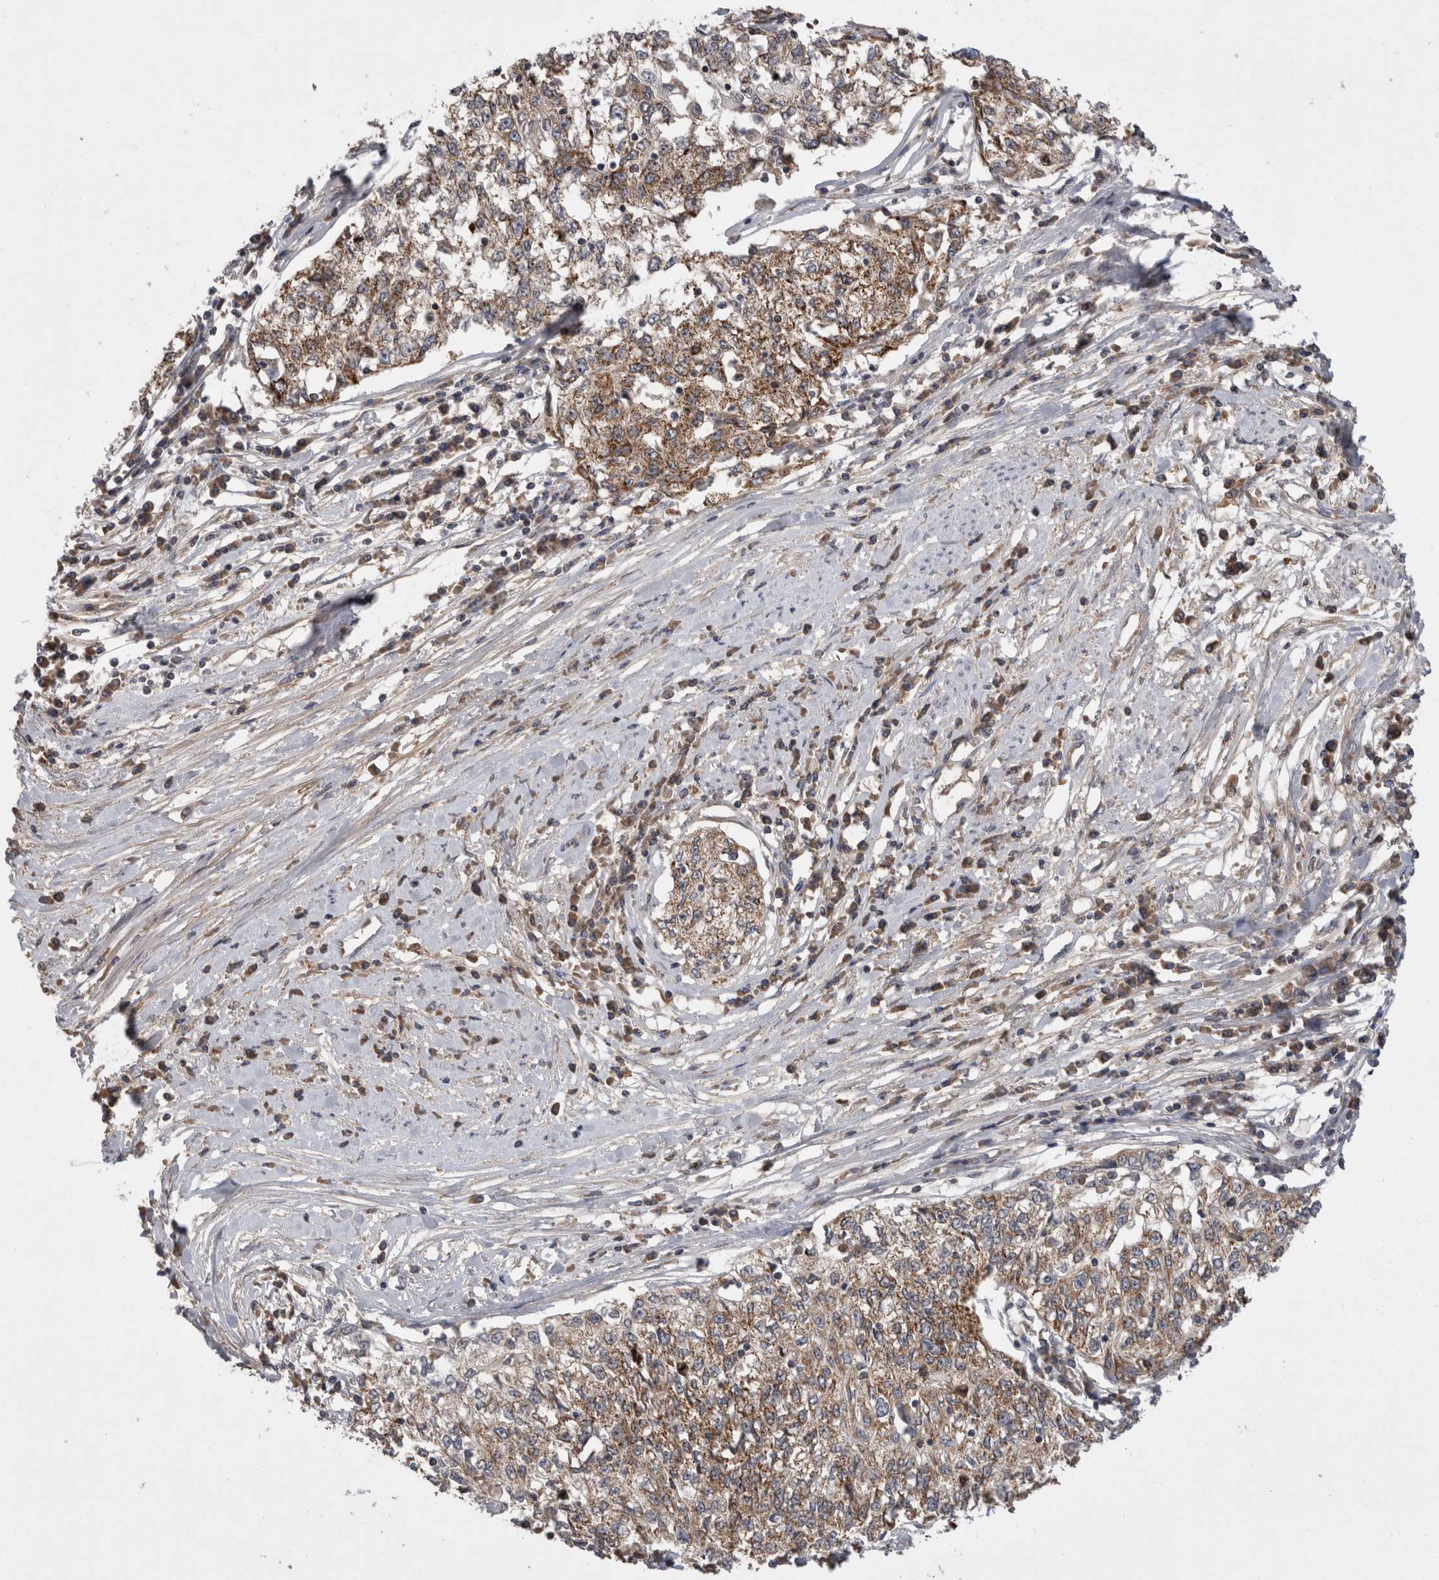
{"staining": {"intensity": "moderate", "quantity": ">75%", "location": "cytoplasmic/membranous"}, "tissue": "cervical cancer", "cell_type": "Tumor cells", "image_type": "cancer", "snomed": [{"axis": "morphology", "description": "Squamous cell carcinoma, NOS"}, {"axis": "topography", "description": "Cervix"}], "caption": "The micrograph exhibits staining of cervical cancer, revealing moderate cytoplasmic/membranous protein positivity (brown color) within tumor cells.", "gene": "DARS2", "patient": {"sex": "female", "age": 57}}